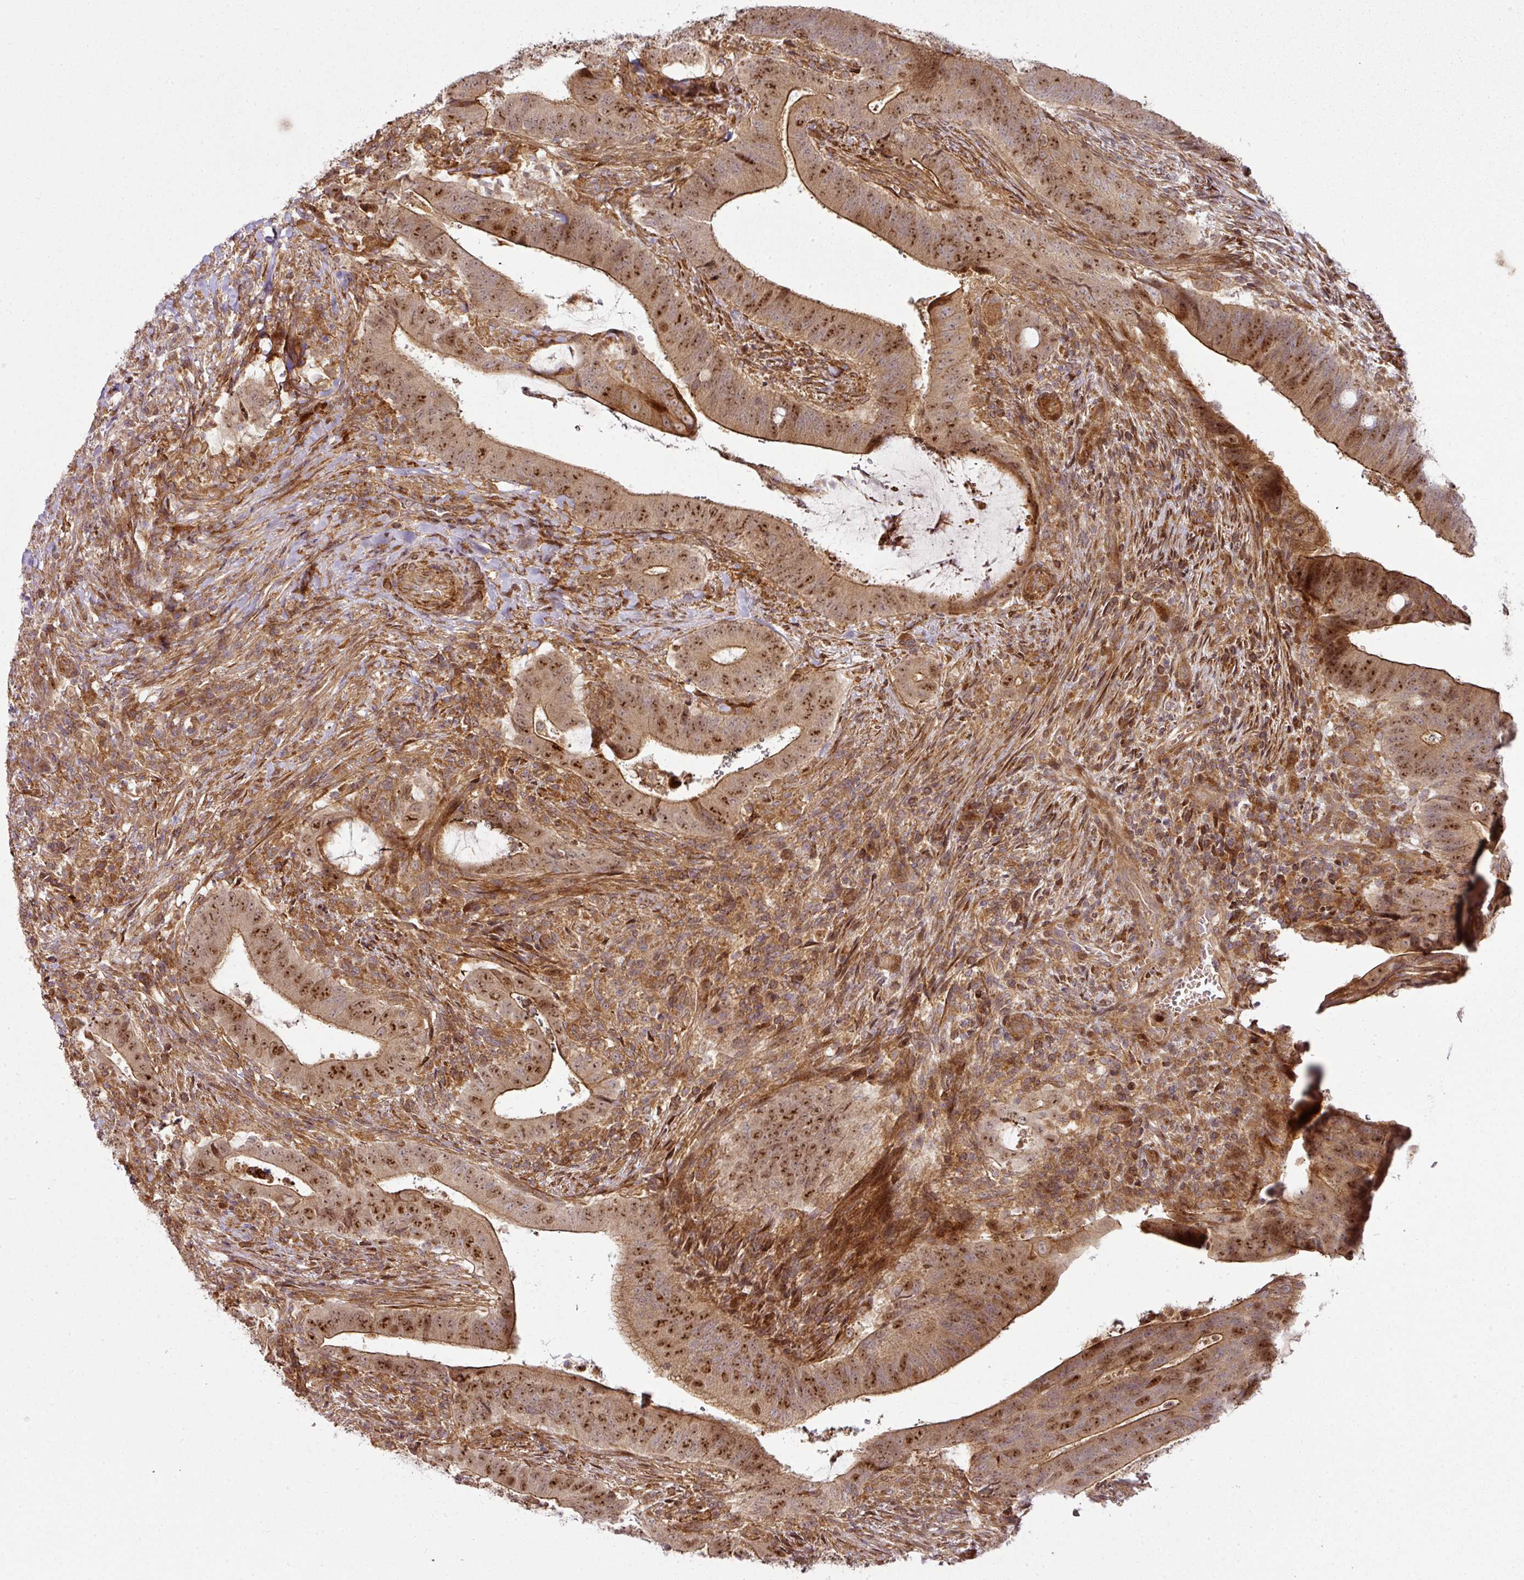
{"staining": {"intensity": "moderate", "quantity": ">75%", "location": "cytoplasmic/membranous,nuclear"}, "tissue": "colorectal cancer", "cell_type": "Tumor cells", "image_type": "cancer", "snomed": [{"axis": "morphology", "description": "Adenocarcinoma, NOS"}, {"axis": "topography", "description": "Colon"}], "caption": "Immunohistochemistry (IHC) staining of colorectal cancer, which reveals medium levels of moderate cytoplasmic/membranous and nuclear positivity in about >75% of tumor cells indicating moderate cytoplasmic/membranous and nuclear protein positivity. The staining was performed using DAB (3,3'-diaminobenzidine) (brown) for protein detection and nuclei were counterstained in hematoxylin (blue).", "gene": "ATAT1", "patient": {"sex": "female", "age": 43}}